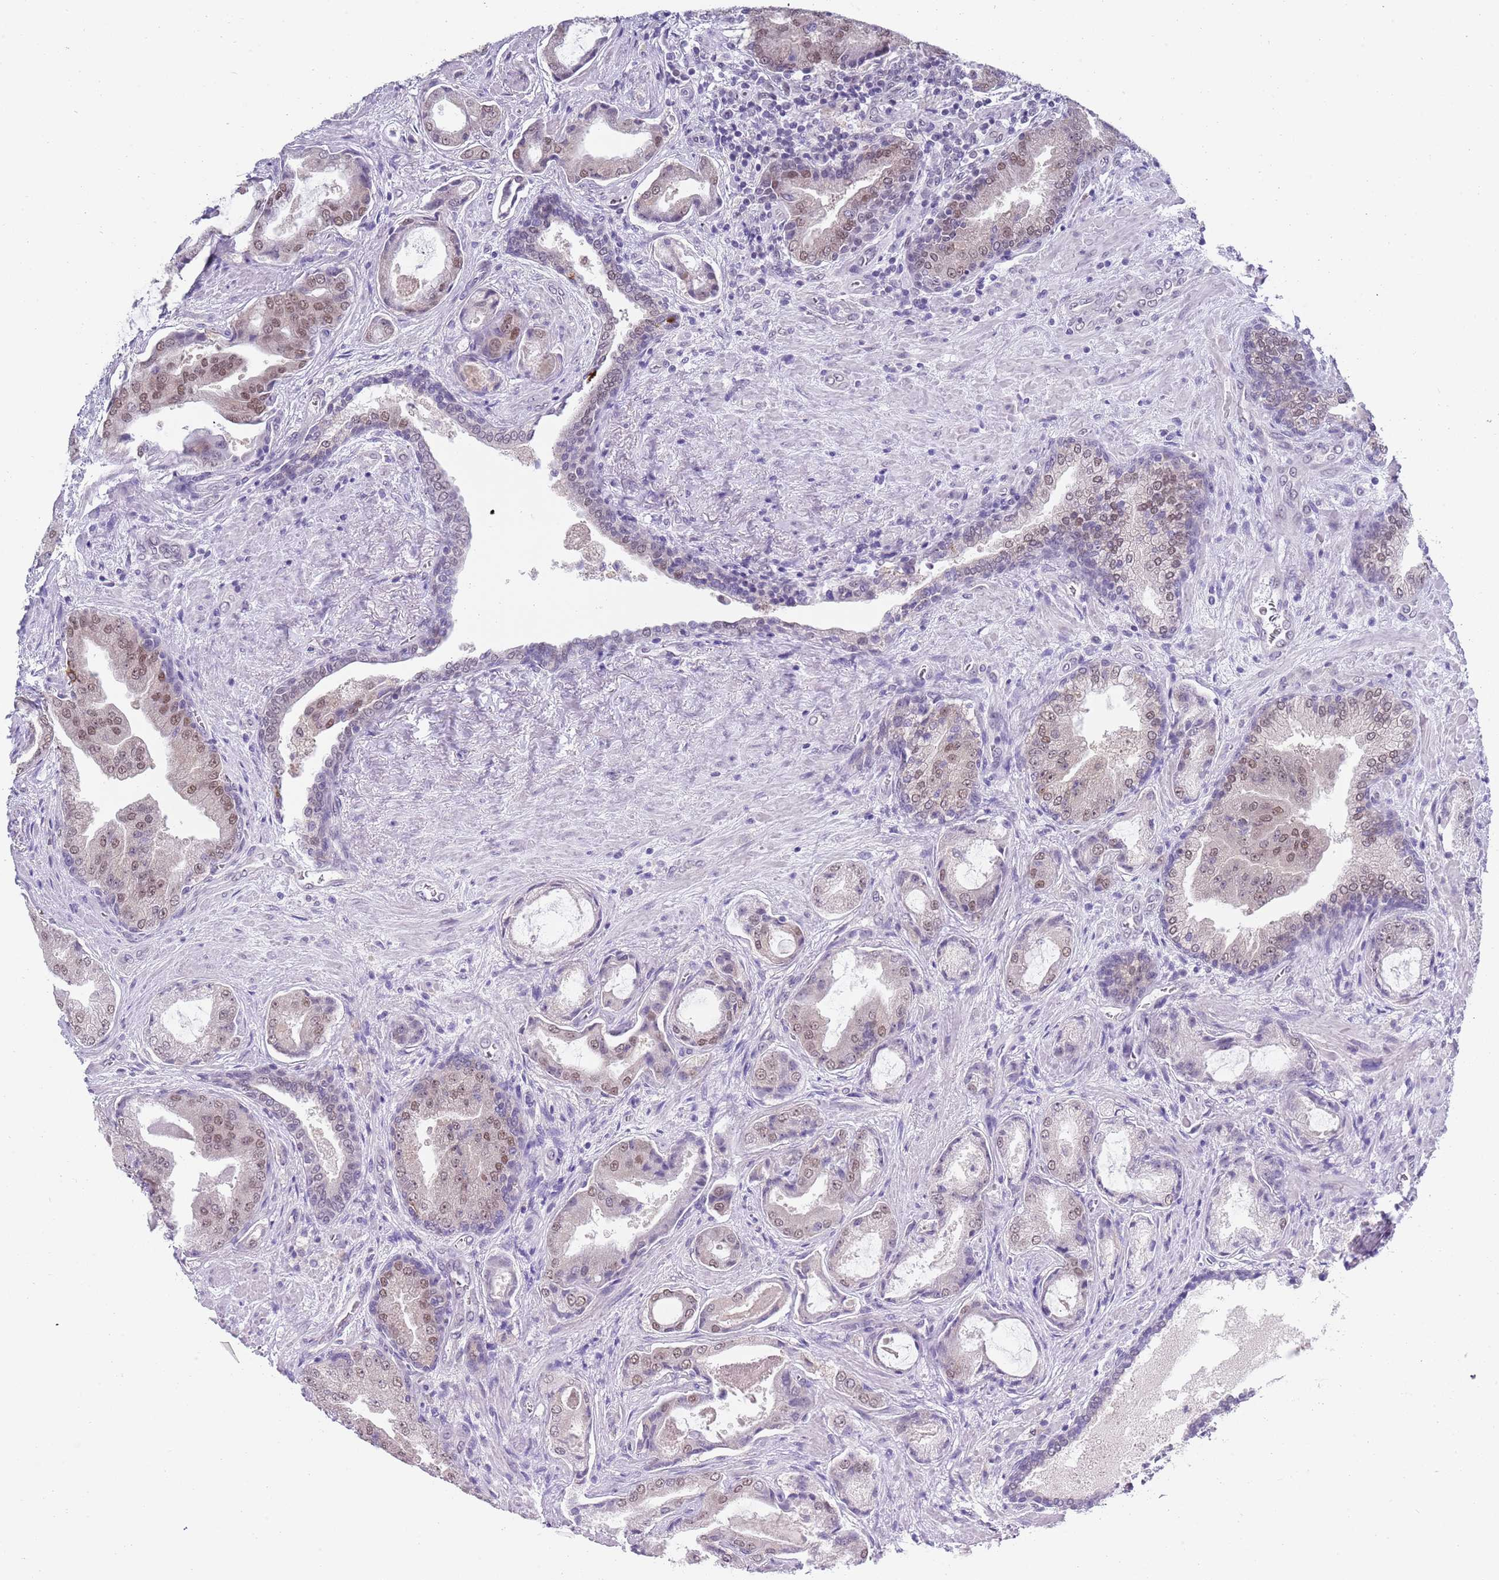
{"staining": {"intensity": "weak", "quantity": "25%-75%", "location": "nuclear"}, "tissue": "prostate cancer", "cell_type": "Tumor cells", "image_type": "cancer", "snomed": [{"axis": "morphology", "description": "Adenocarcinoma, High grade"}, {"axis": "topography", "description": "Prostate"}], "caption": "An IHC micrograph of tumor tissue is shown. Protein staining in brown shows weak nuclear positivity in high-grade adenocarcinoma (prostate) within tumor cells.", "gene": "SEPHS2", "patient": {"sex": "male", "age": 68}}